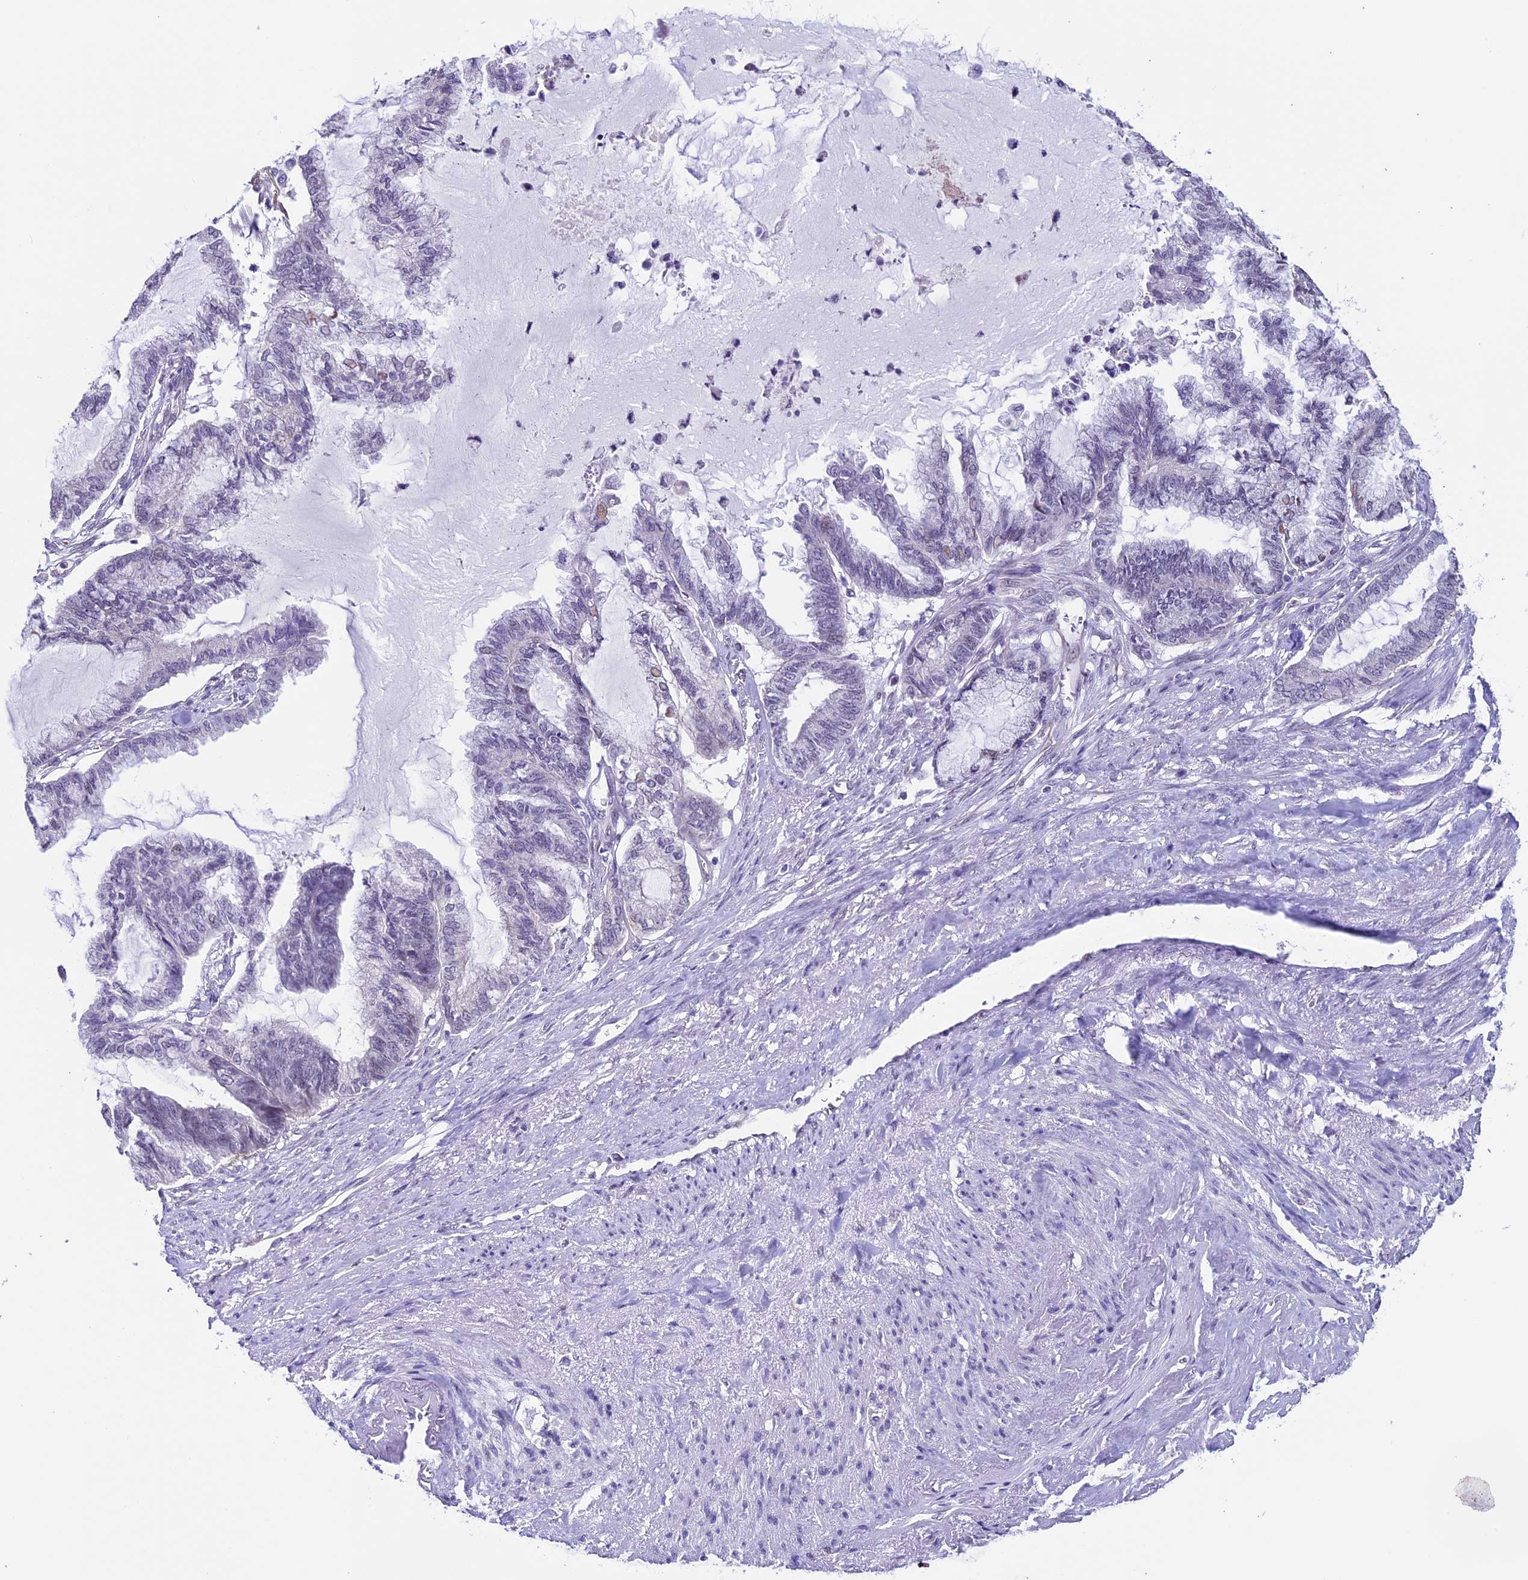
{"staining": {"intensity": "negative", "quantity": "none", "location": "none"}, "tissue": "endometrial cancer", "cell_type": "Tumor cells", "image_type": "cancer", "snomed": [{"axis": "morphology", "description": "Adenocarcinoma, NOS"}, {"axis": "topography", "description": "Endometrium"}], "caption": "This is a image of immunohistochemistry (IHC) staining of endometrial cancer, which shows no positivity in tumor cells. (DAB immunohistochemistry (IHC) visualized using brightfield microscopy, high magnification).", "gene": "TMEM171", "patient": {"sex": "female", "age": 86}}